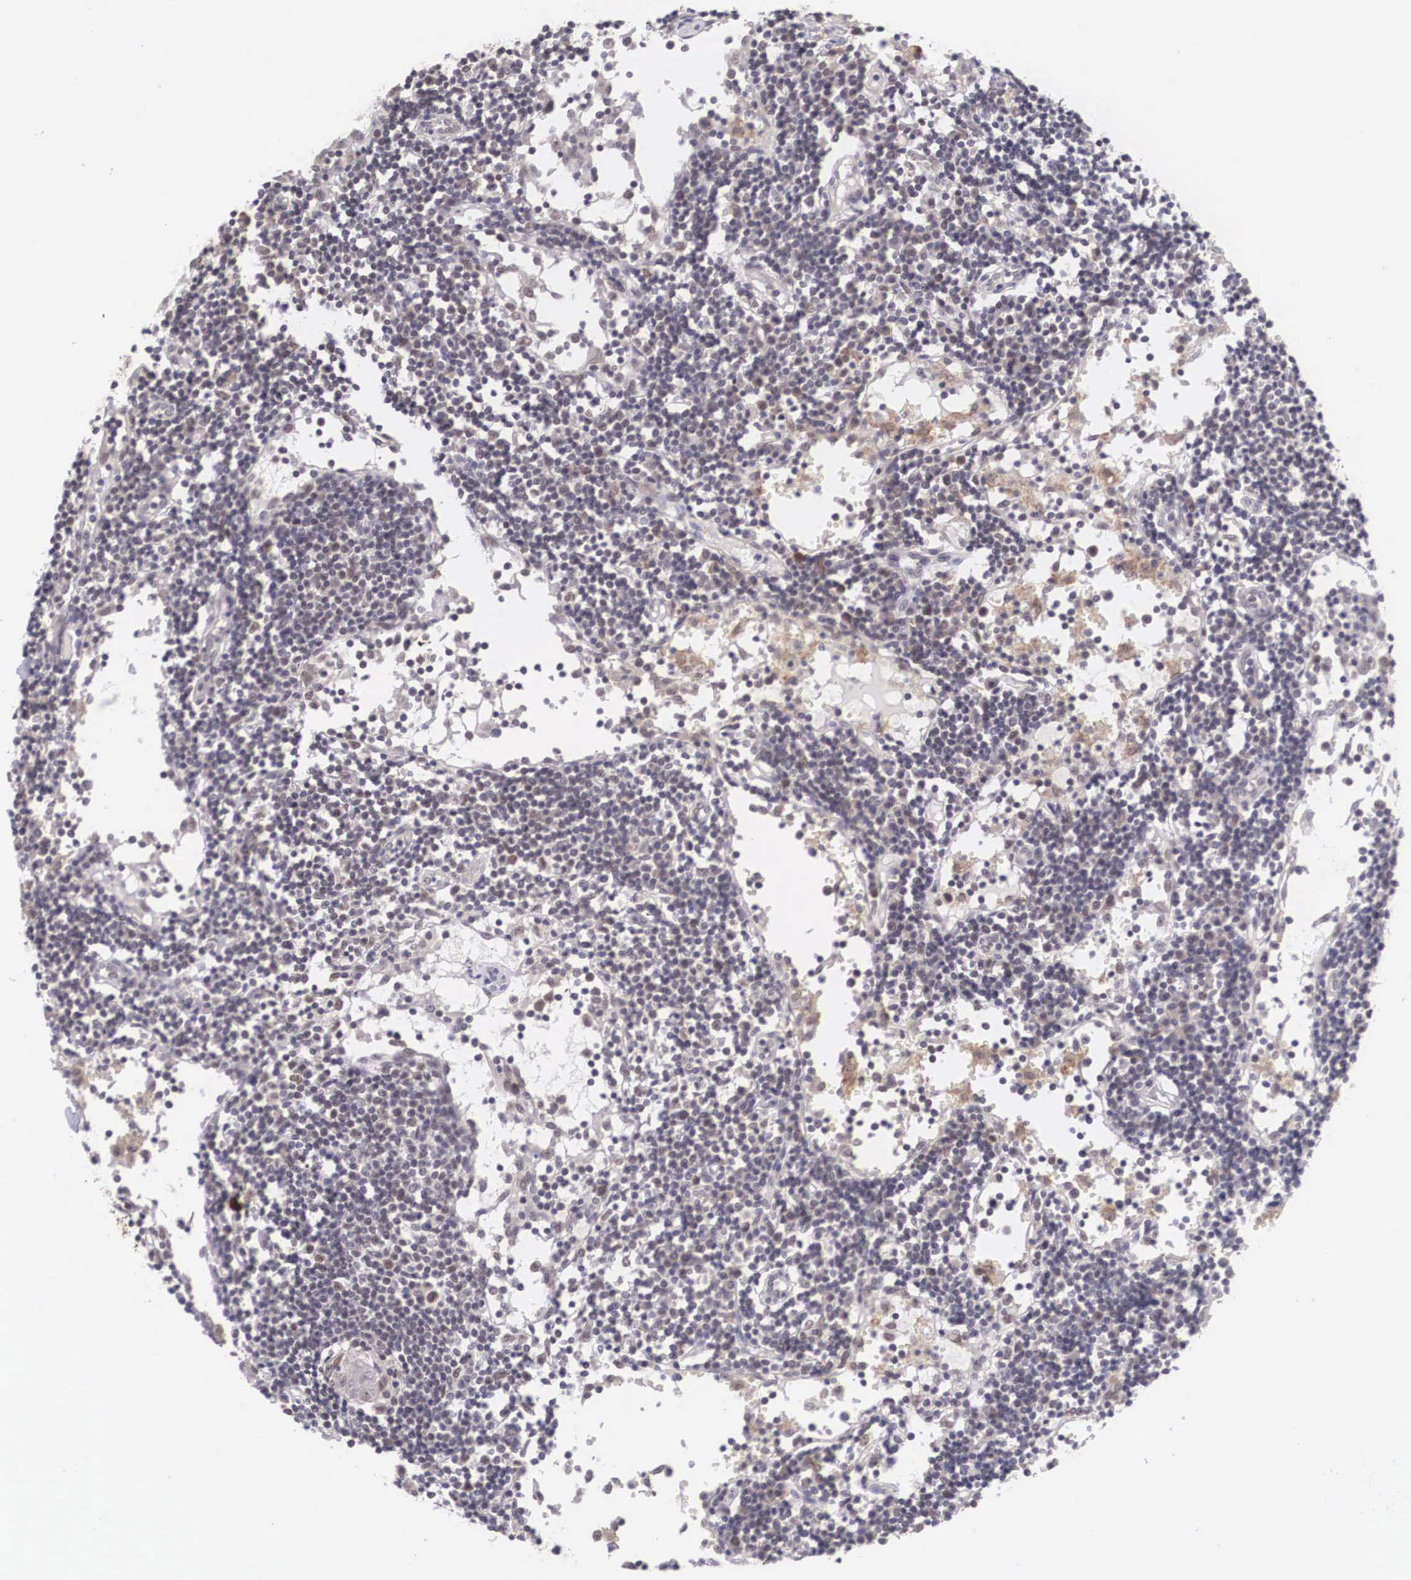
{"staining": {"intensity": "moderate", "quantity": "25%-75%", "location": "nuclear"}, "tissue": "lymph node", "cell_type": "Germinal center cells", "image_type": "normal", "snomed": [{"axis": "morphology", "description": "Normal tissue, NOS"}, {"axis": "topography", "description": "Lymph node"}], "caption": "Approximately 25%-75% of germinal center cells in unremarkable human lymph node display moderate nuclear protein expression as visualized by brown immunohistochemical staining.", "gene": "ZNF275", "patient": {"sex": "female", "age": 55}}